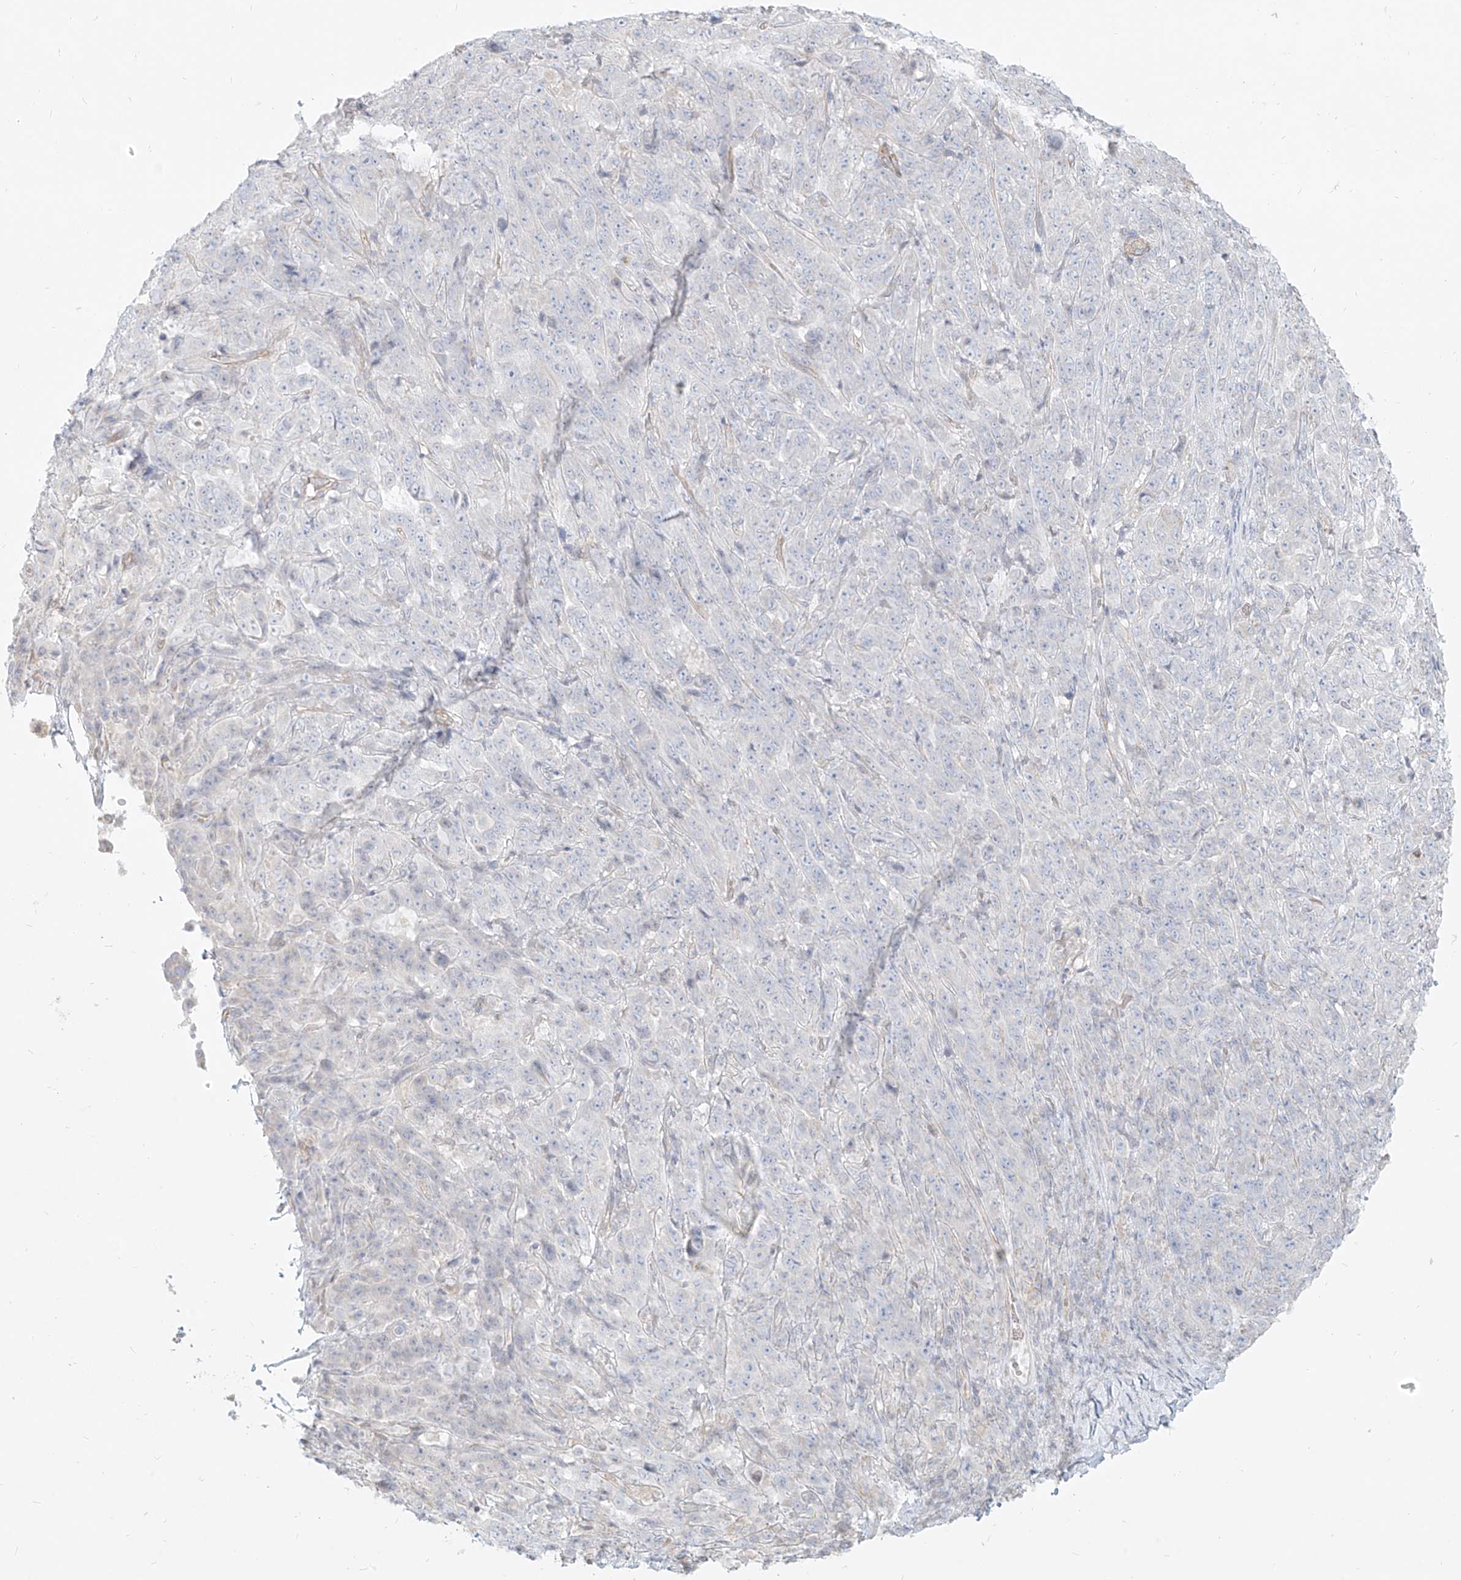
{"staining": {"intensity": "negative", "quantity": "none", "location": "none"}, "tissue": "pancreatic cancer", "cell_type": "Tumor cells", "image_type": "cancer", "snomed": [{"axis": "morphology", "description": "Adenocarcinoma, NOS"}, {"axis": "topography", "description": "Pancreas"}], "caption": "Tumor cells show no significant protein positivity in pancreatic cancer.", "gene": "ITPKB", "patient": {"sex": "male", "age": 63}}